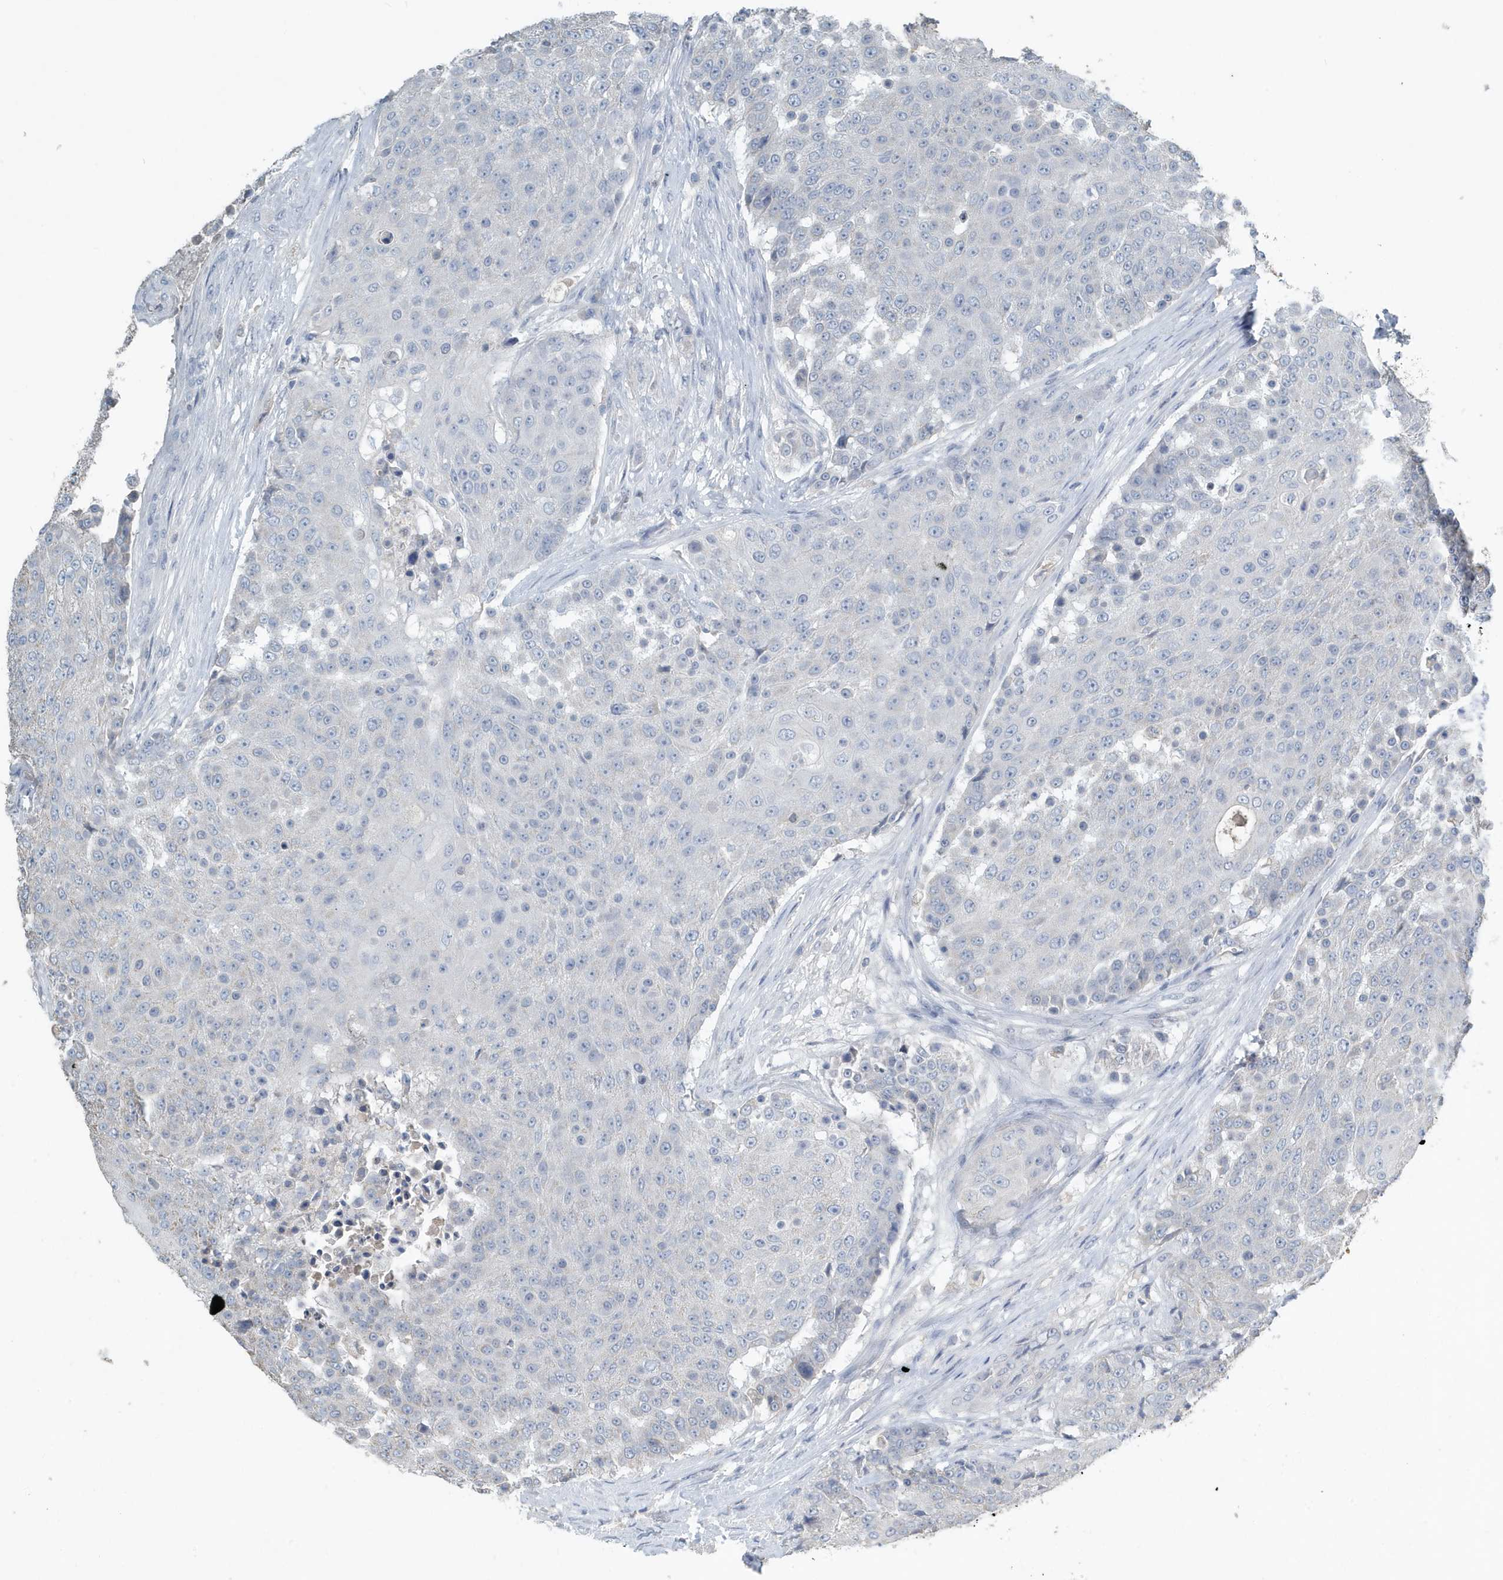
{"staining": {"intensity": "negative", "quantity": "none", "location": "none"}, "tissue": "urothelial cancer", "cell_type": "Tumor cells", "image_type": "cancer", "snomed": [{"axis": "morphology", "description": "Urothelial carcinoma, High grade"}, {"axis": "topography", "description": "Urinary bladder"}], "caption": "Photomicrograph shows no protein expression in tumor cells of high-grade urothelial carcinoma tissue.", "gene": "UGT2B4", "patient": {"sex": "female", "age": 63}}